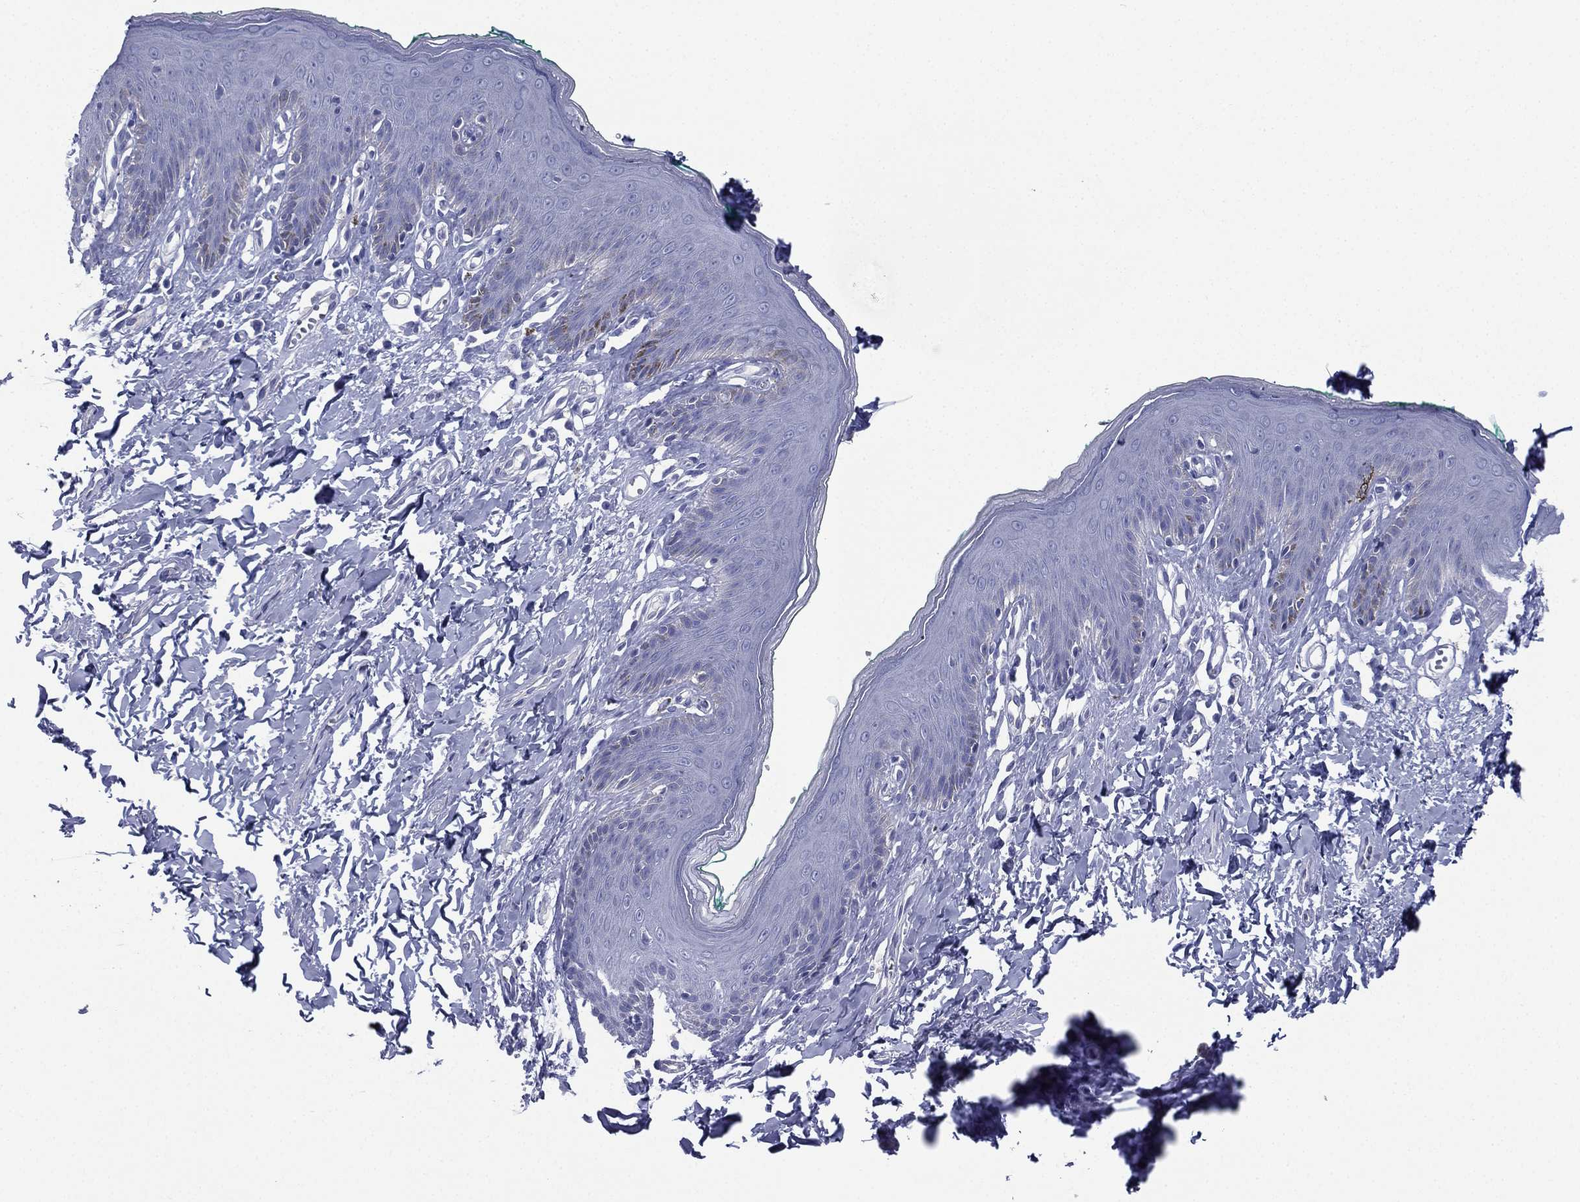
{"staining": {"intensity": "negative", "quantity": "none", "location": "none"}, "tissue": "skin", "cell_type": "Epidermal cells", "image_type": "normal", "snomed": [{"axis": "morphology", "description": "Normal tissue, NOS"}, {"axis": "topography", "description": "Vulva"}], "caption": "Immunohistochemistry of benign skin exhibits no staining in epidermal cells. (Immunohistochemistry, brightfield microscopy, high magnification).", "gene": "FCER2", "patient": {"sex": "female", "age": 66}}